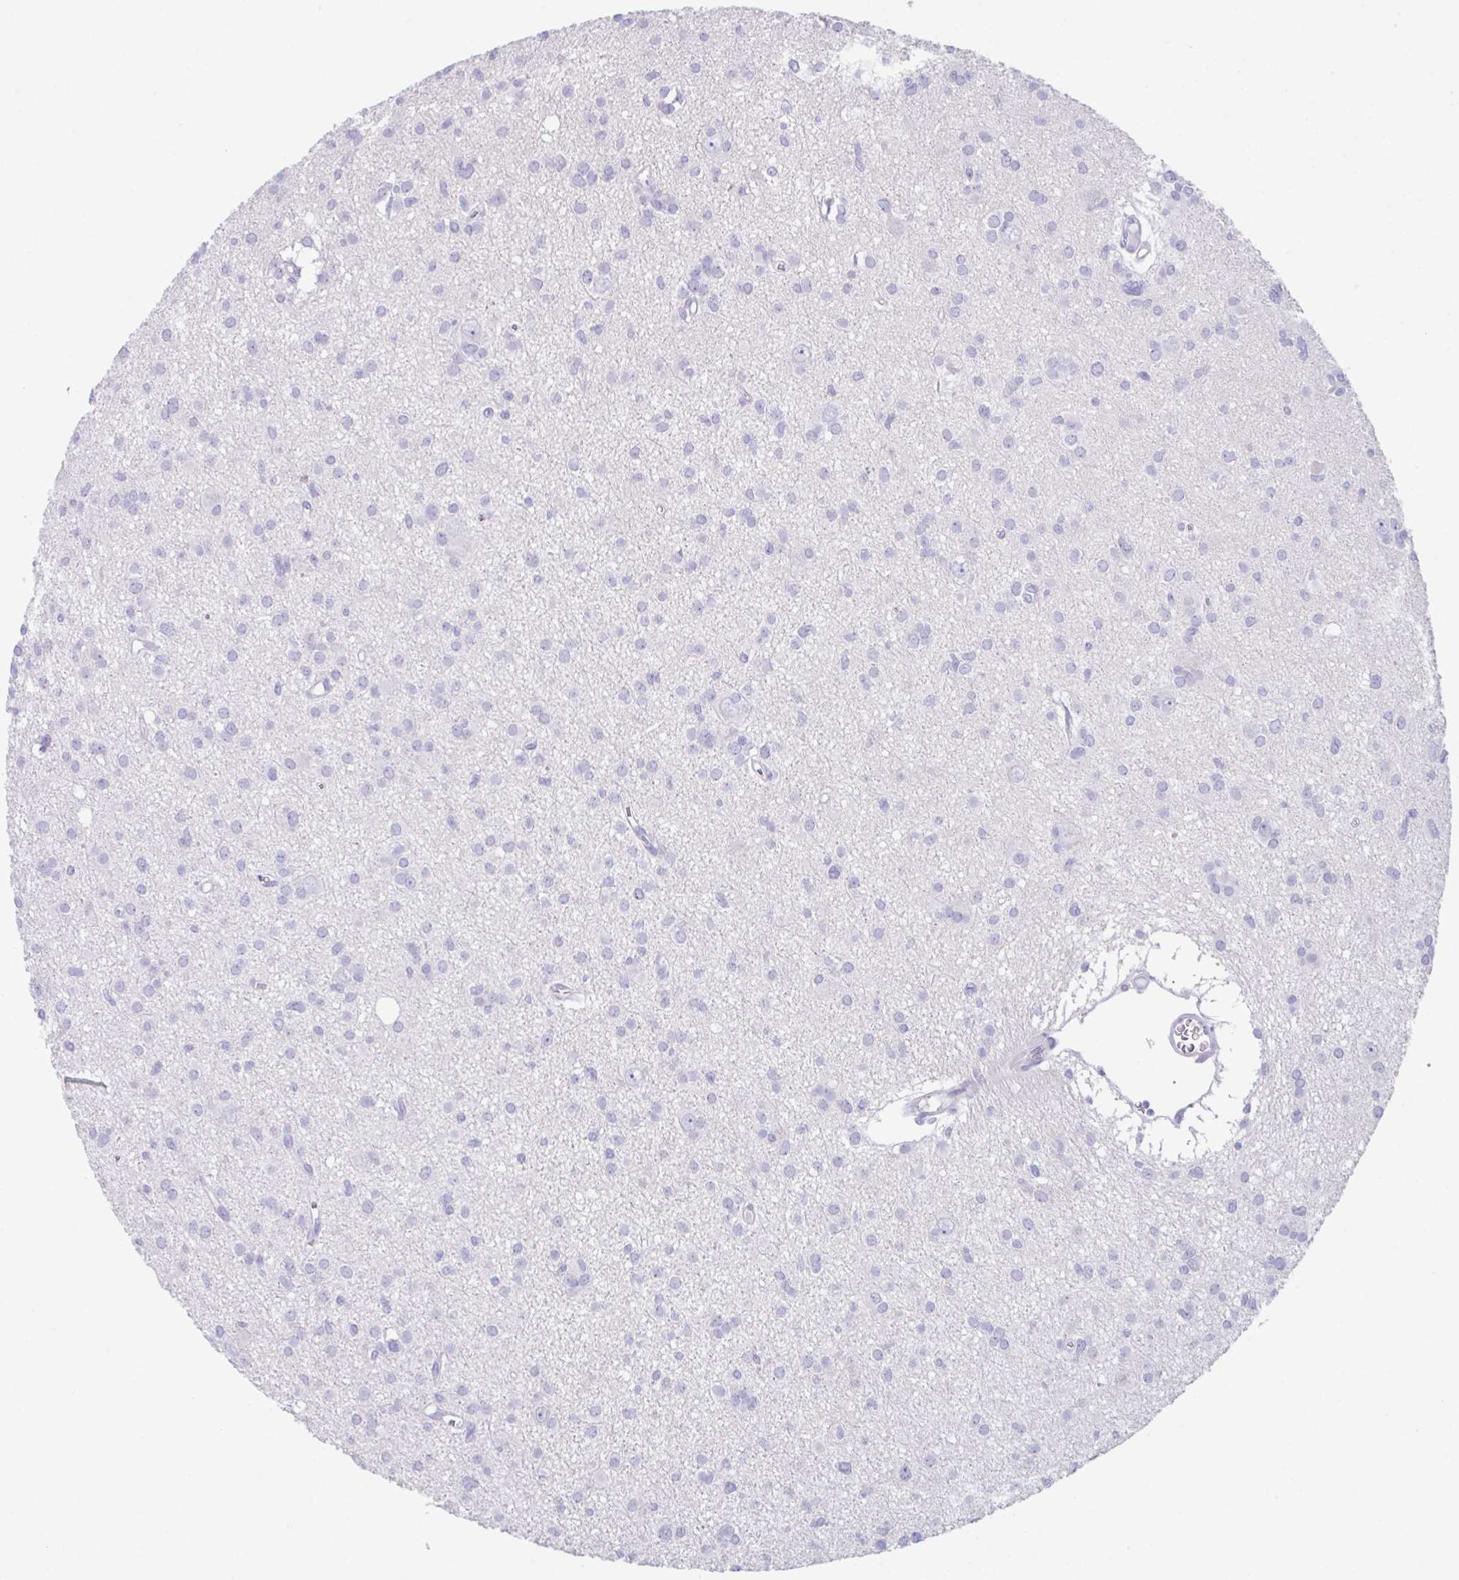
{"staining": {"intensity": "negative", "quantity": "none", "location": "none"}, "tissue": "glioma", "cell_type": "Tumor cells", "image_type": "cancer", "snomed": [{"axis": "morphology", "description": "Glioma, malignant, High grade"}, {"axis": "topography", "description": "Brain"}], "caption": "There is no significant expression in tumor cells of glioma.", "gene": "HACD4", "patient": {"sex": "male", "age": 23}}